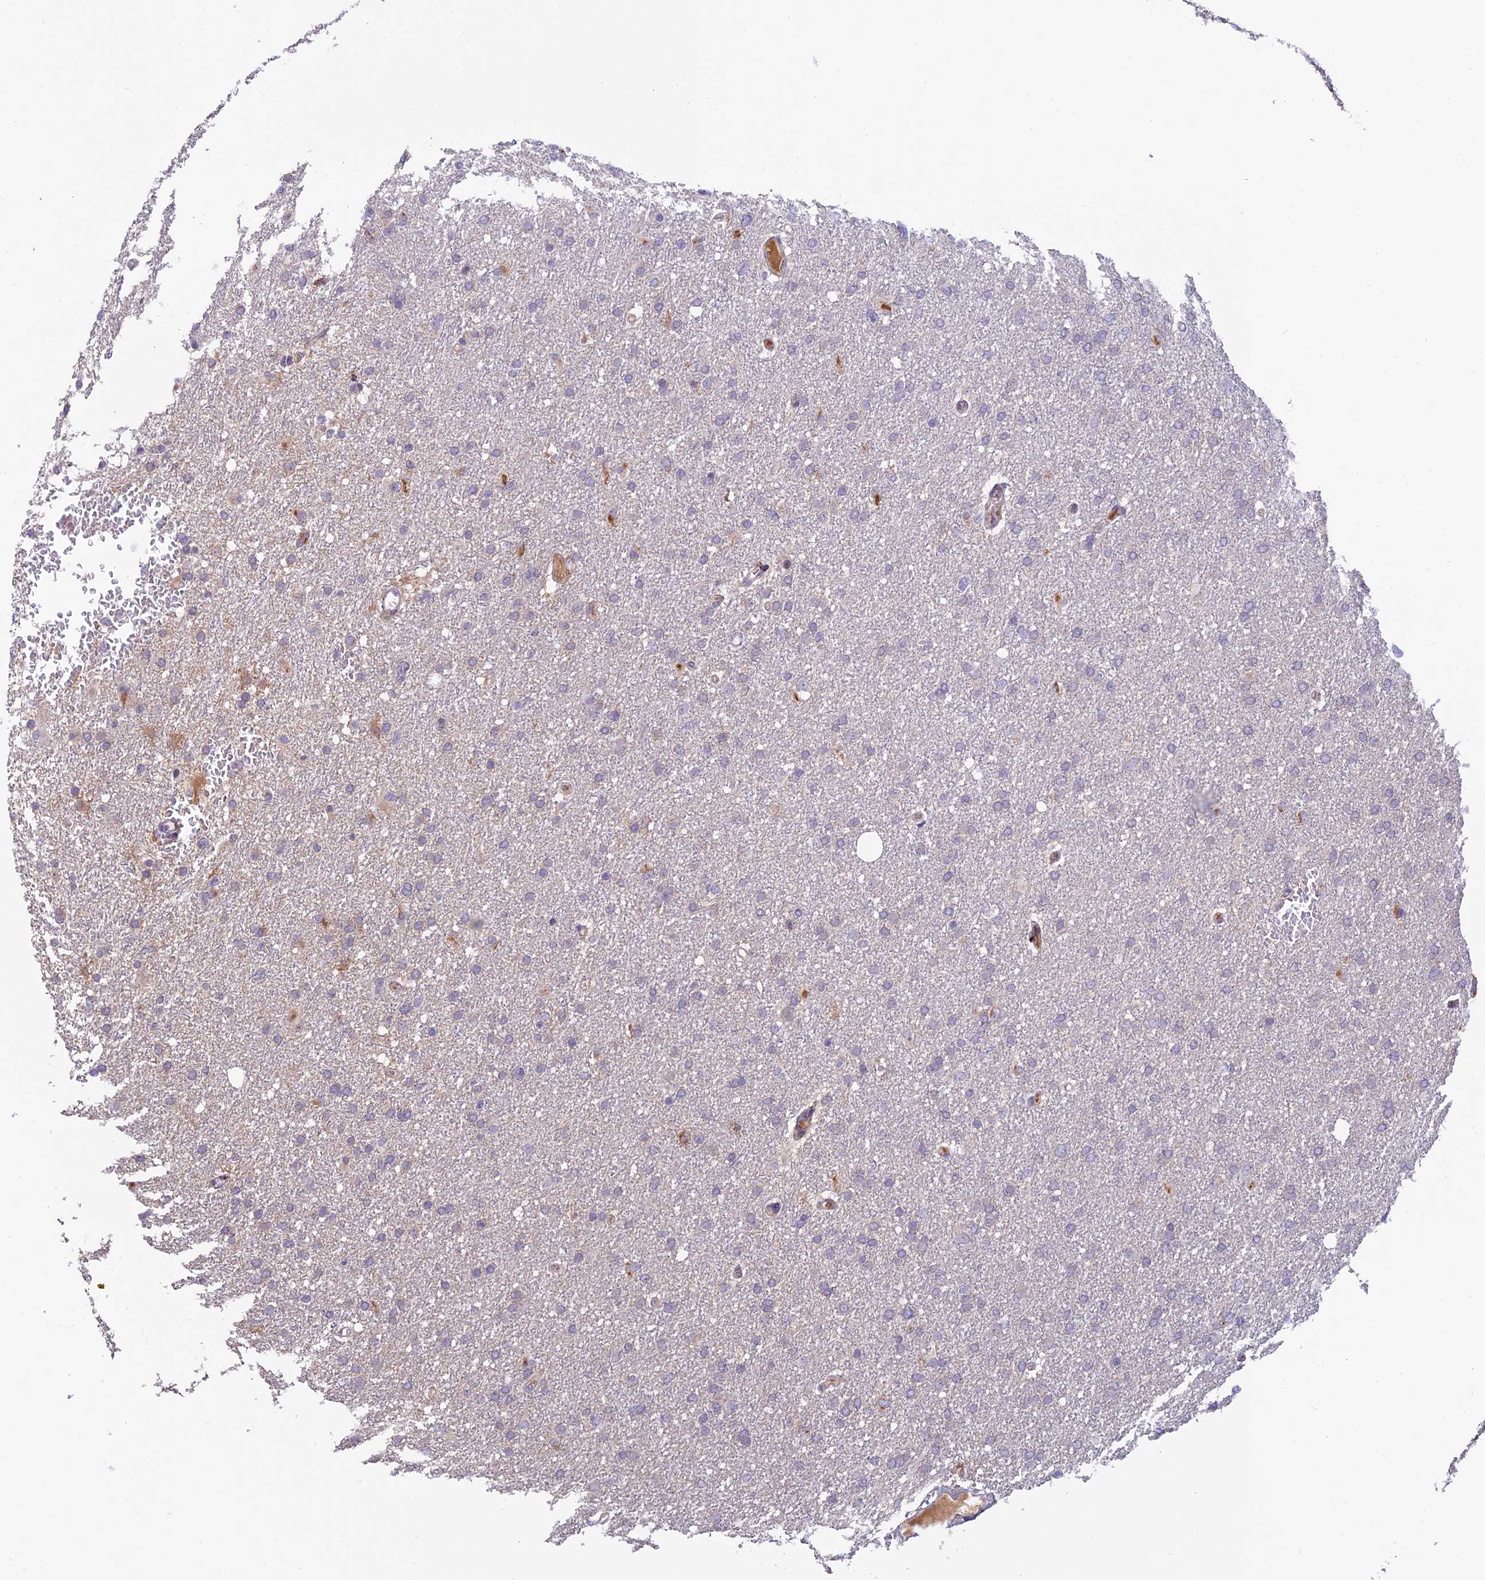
{"staining": {"intensity": "negative", "quantity": "none", "location": "none"}, "tissue": "glioma", "cell_type": "Tumor cells", "image_type": "cancer", "snomed": [{"axis": "morphology", "description": "Glioma, malignant, High grade"}, {"axis": "topography", "description": "Cerebral cortex"}], "caption": "This histopathology image is of malignant glioma (high-grade) stained with IHC to label a protein in brown with the nuclei are counter-stained blue. There is no expression in tumor cells. (Brightfield microscopy of DAB immunohistochemistry at high magnification).", "gene": "ARHGEF18", "patient": {"sex": "female", "age": 36}}